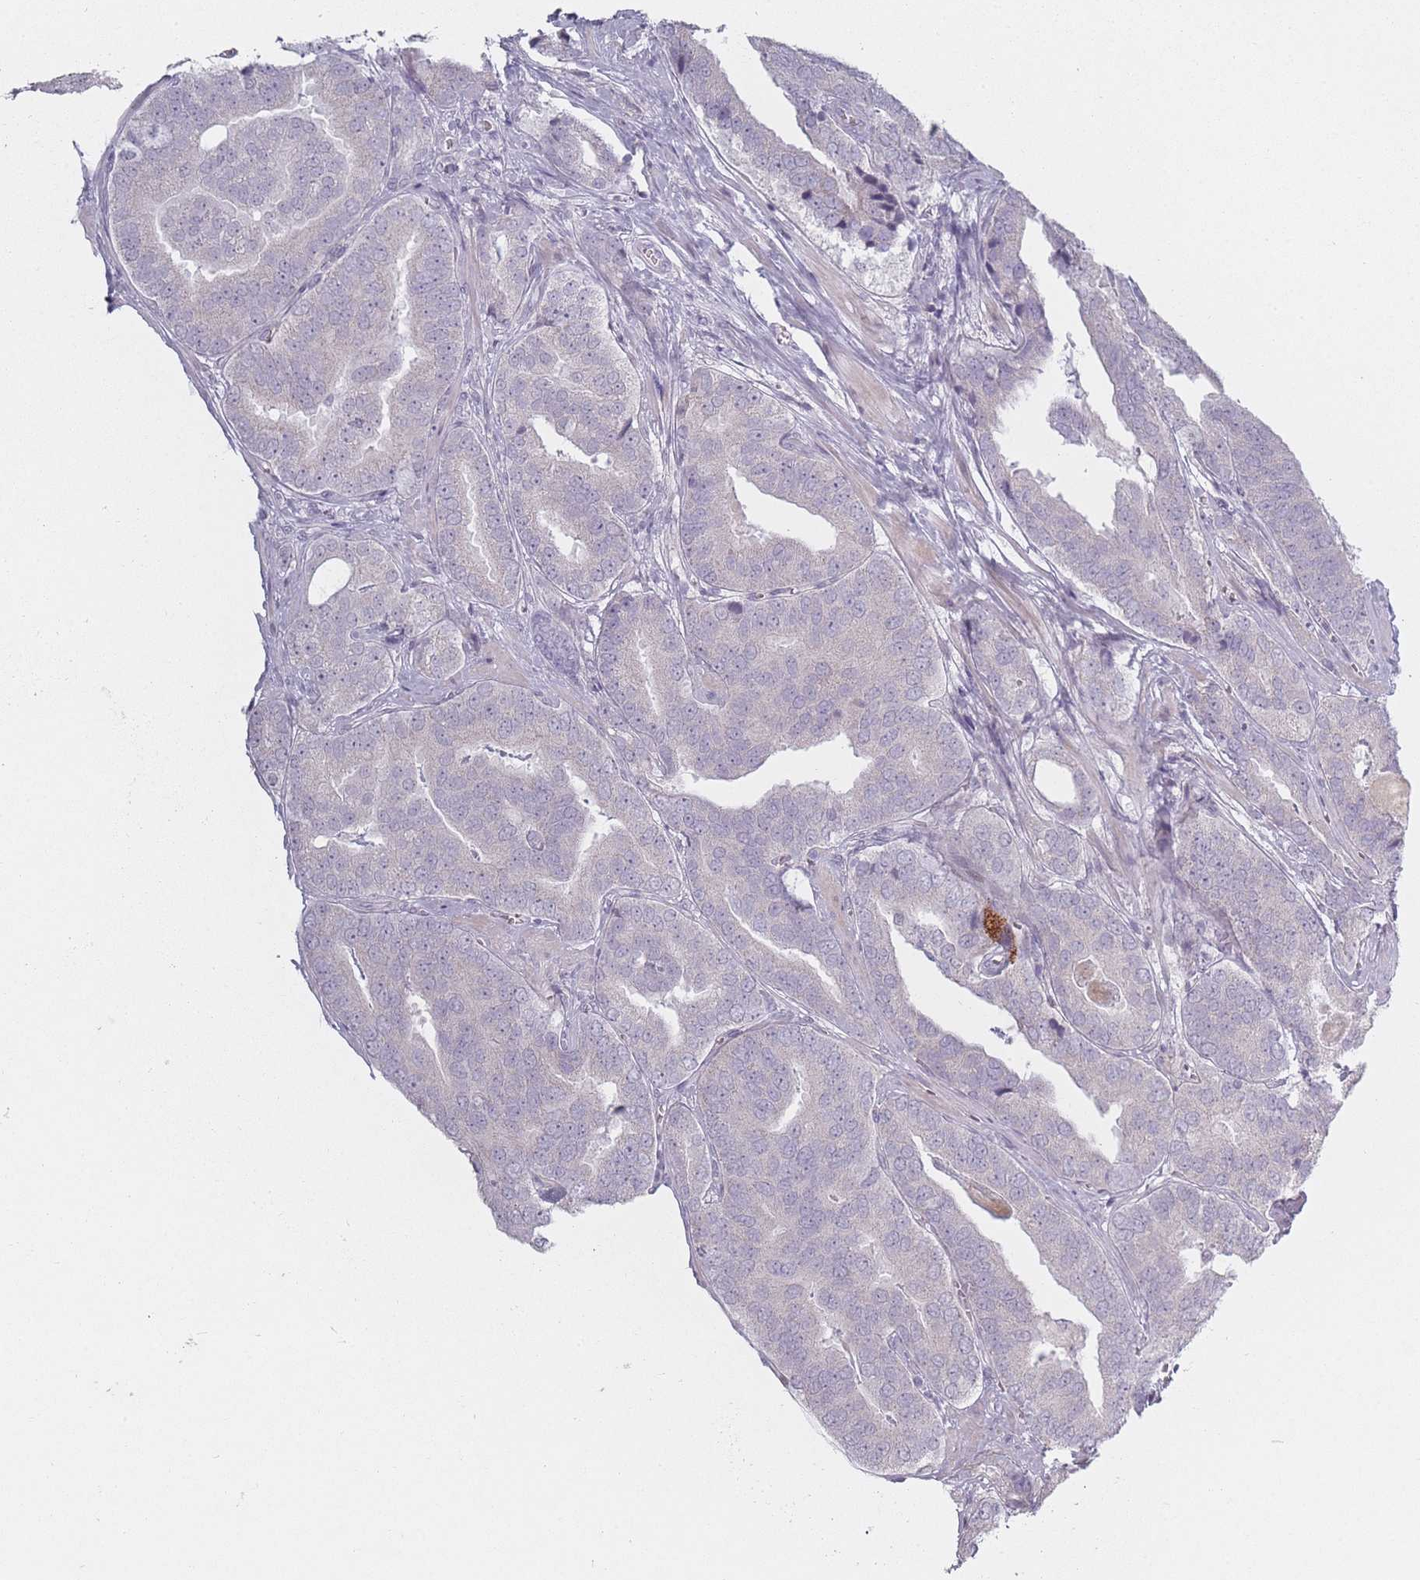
{"staining": {"intensity": "negative", "quantity": "none", "location": "none"}, "tissue": "prostate cancer", "cell_type": "Tumor cells", "image_type": "cancer", "snomed": [{"axis": "morphology", "description": "Adenocarcinoma, High grade"}, {"axis": "topography", "description": "Prostate"}], "caption": "High-grade adenocarcinoma (prostate) was stained to show a protein in brown. There is no significant positivity in tumor cells.", "gene": "RASL10B", "patient": {"sex": "male", "age": 55}}